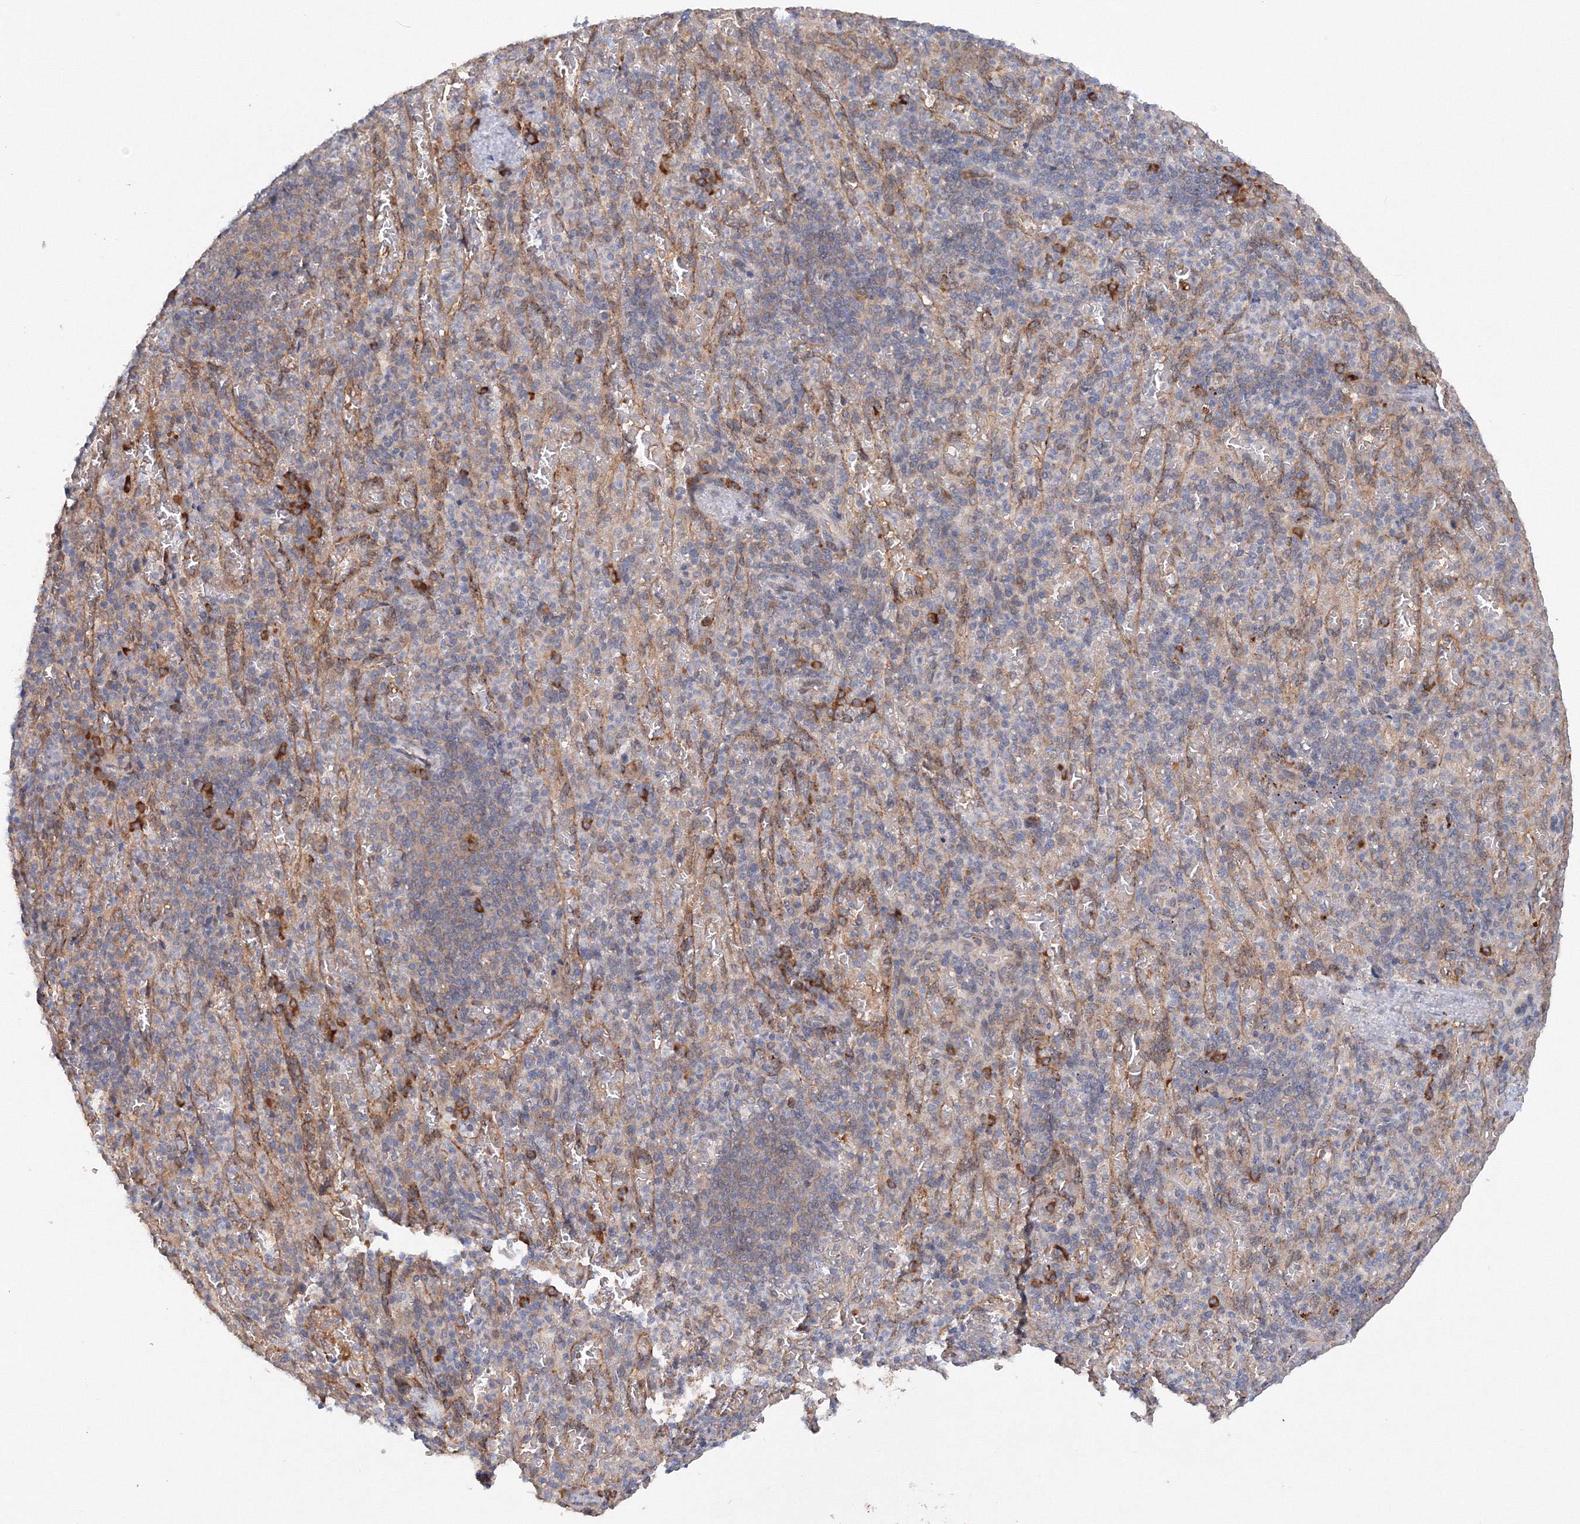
{"staining": {"intensity": "strong", "quantity": "<25%", "location": "cytoplasmic/membranous"}, "tissue": "spleen", "cell_type": "Cells in red pulp", "image_type": "normal", "snomed": [{"axis": "morphology", "description": "Normal tissue, NOS"}, {"axis": "topography", "description": "Spleen"}], "caption": "Unremarkable spleen was stained to show a protein in brown. There is medium levels of strong cytoplasmic/membranous positivity in approximately <25% of cells in red pulp.", "gene": "DIS3L2", "patient": {"sex": "female", "age": 74}}